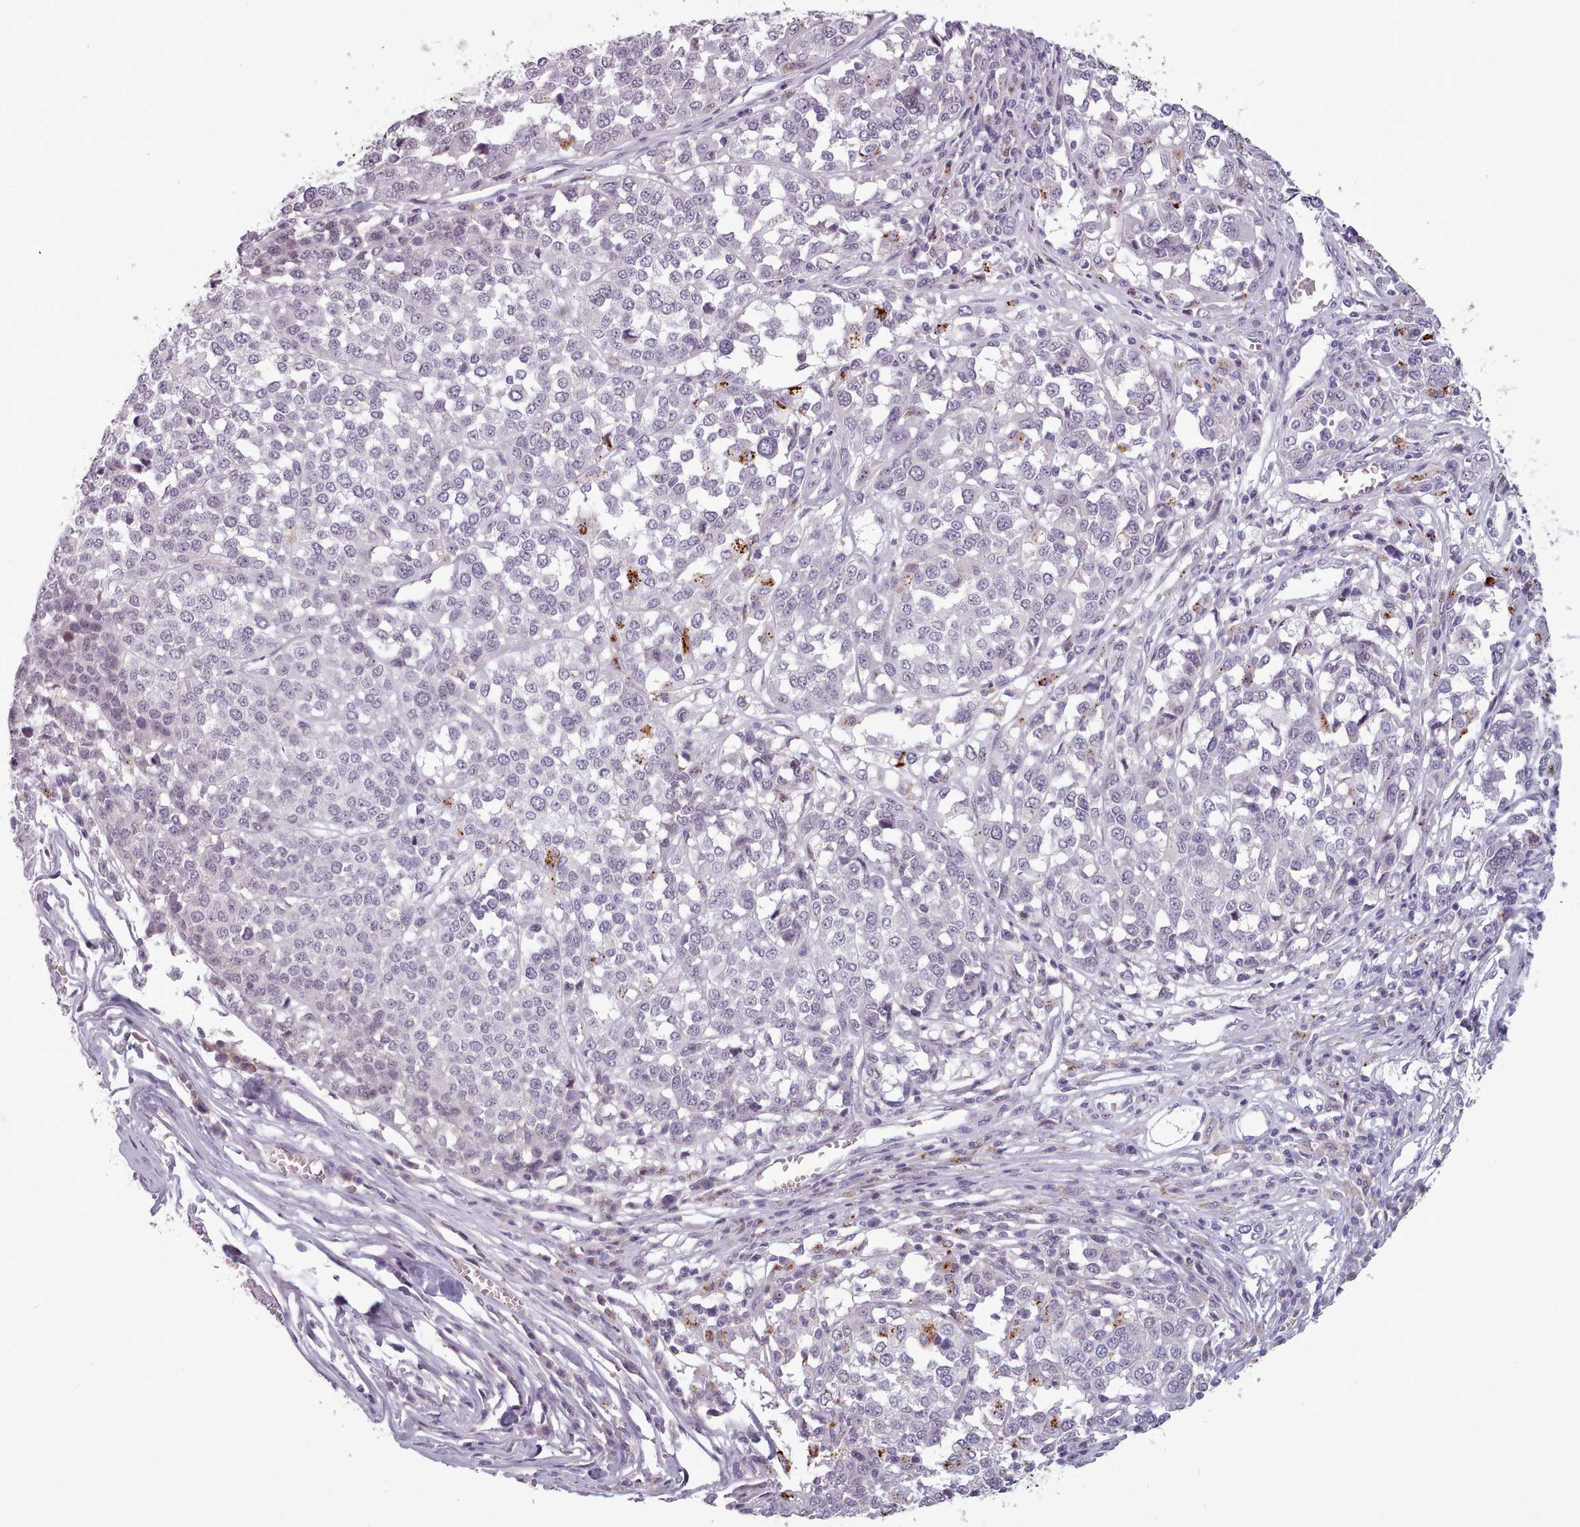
{"staining": {"intensity": "negative", "quantity": "none", "location": "none"}, "tissue": "melanoma", "cell_type": "Tumor cells", "image_type": "cancer", "snomed": [{"axis": "morphology", "description": "Malignant melanoma, Metastatic site"}, {"axis": "topography", "description": "Lymph node"}], "caption": "Protein analysis of melanoma demonstrates no significant staining in tumor cells.", "gene": "PBX4", "patient": {"sex": "male", "age": 44}}